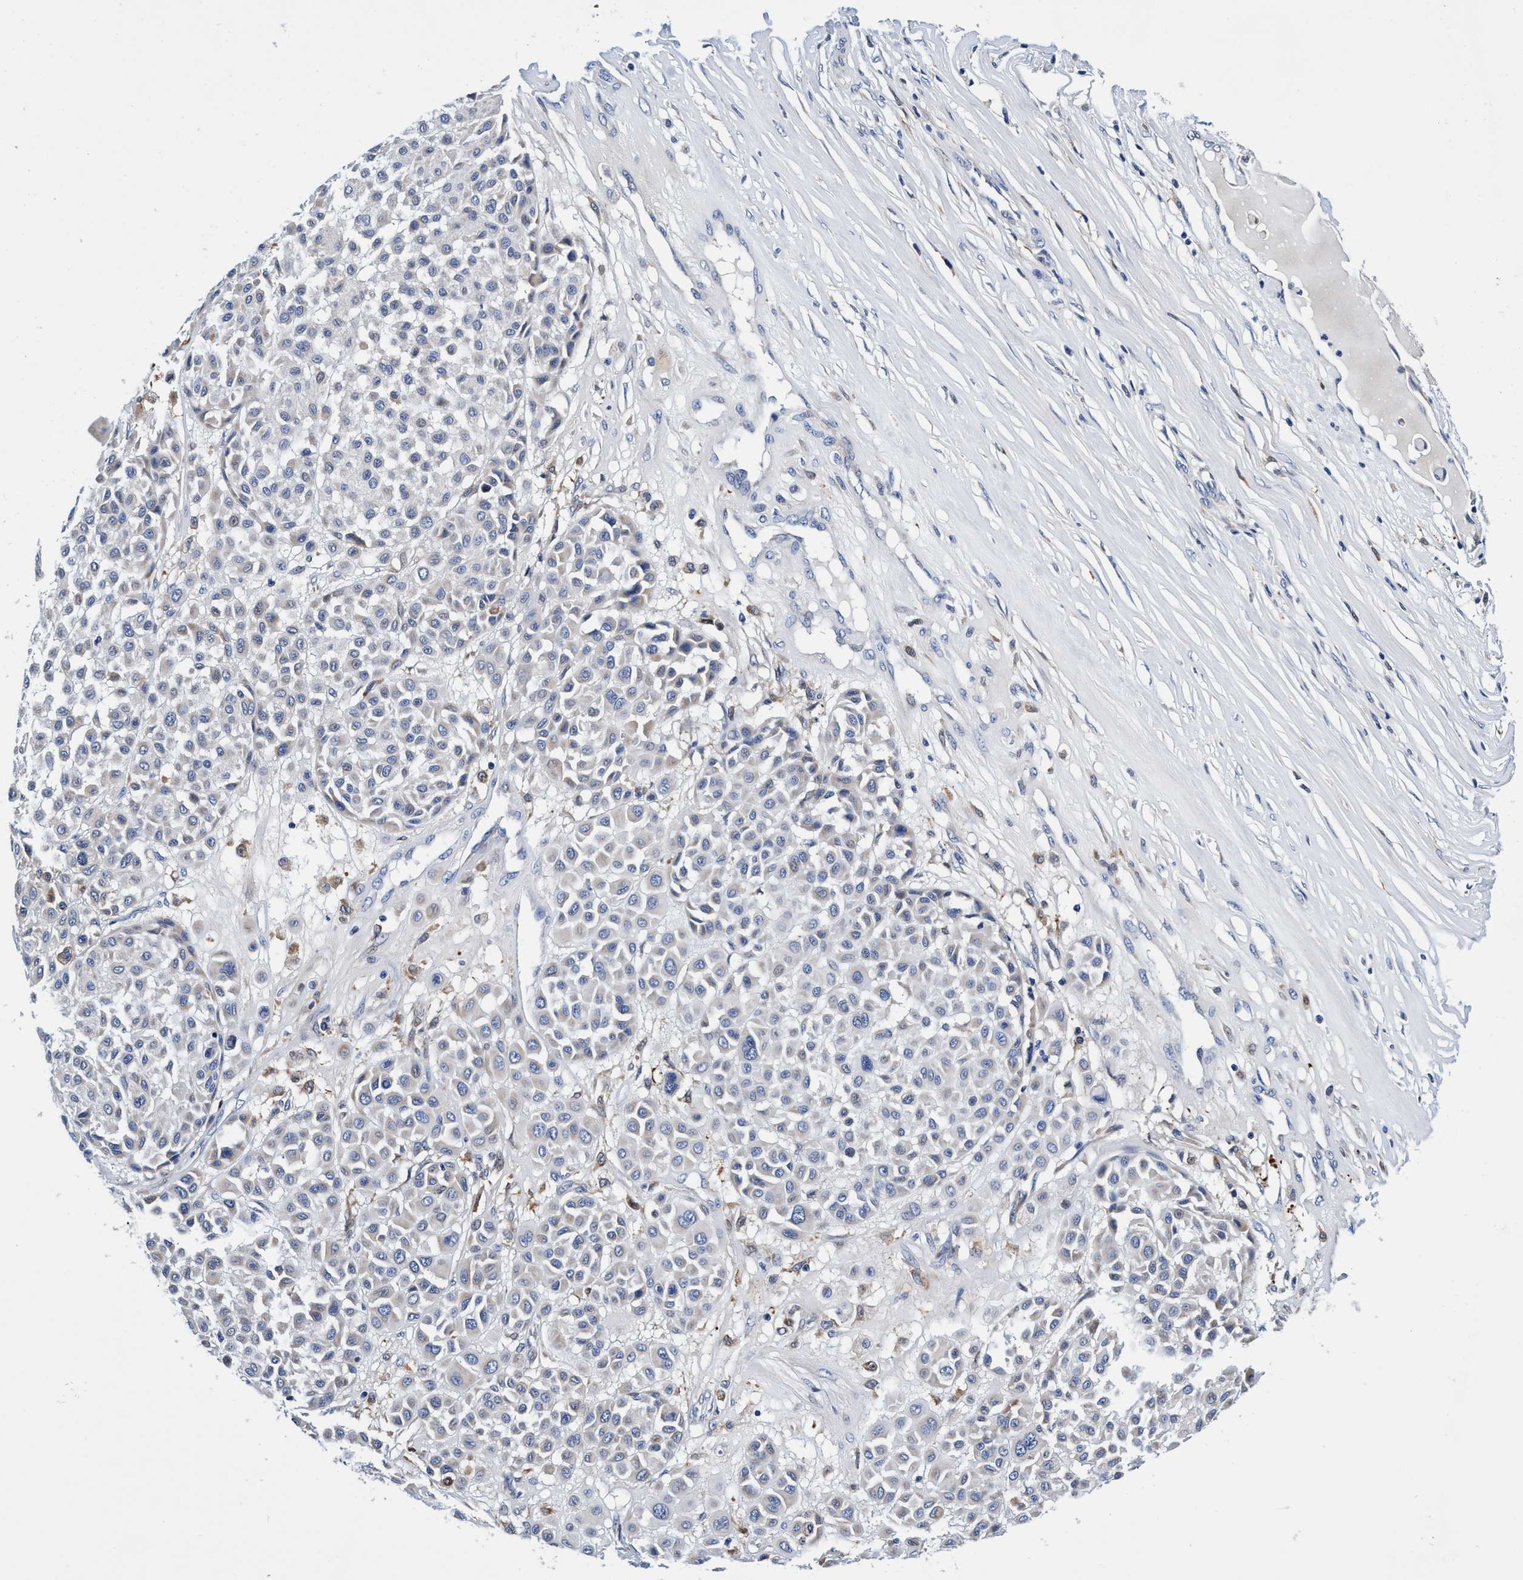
{"staining": {"intensity": "negative", "quantity": "none", "location": "none"}, "tissue": "melanoma", "cell_type": "Tumor cells", "image_type": "cancer", "snomed": [{"axis": "morphology", "description": "Malignant melanoma, Metastatic site"}, {"axis": "topography", "description": "Soft tissue"}], "caption": "Histopathology image shows no significant protein positivity in tumor cells of melanoma.", "gene": "UBALD2", "patient": {"sex": "male", "age": 41}}